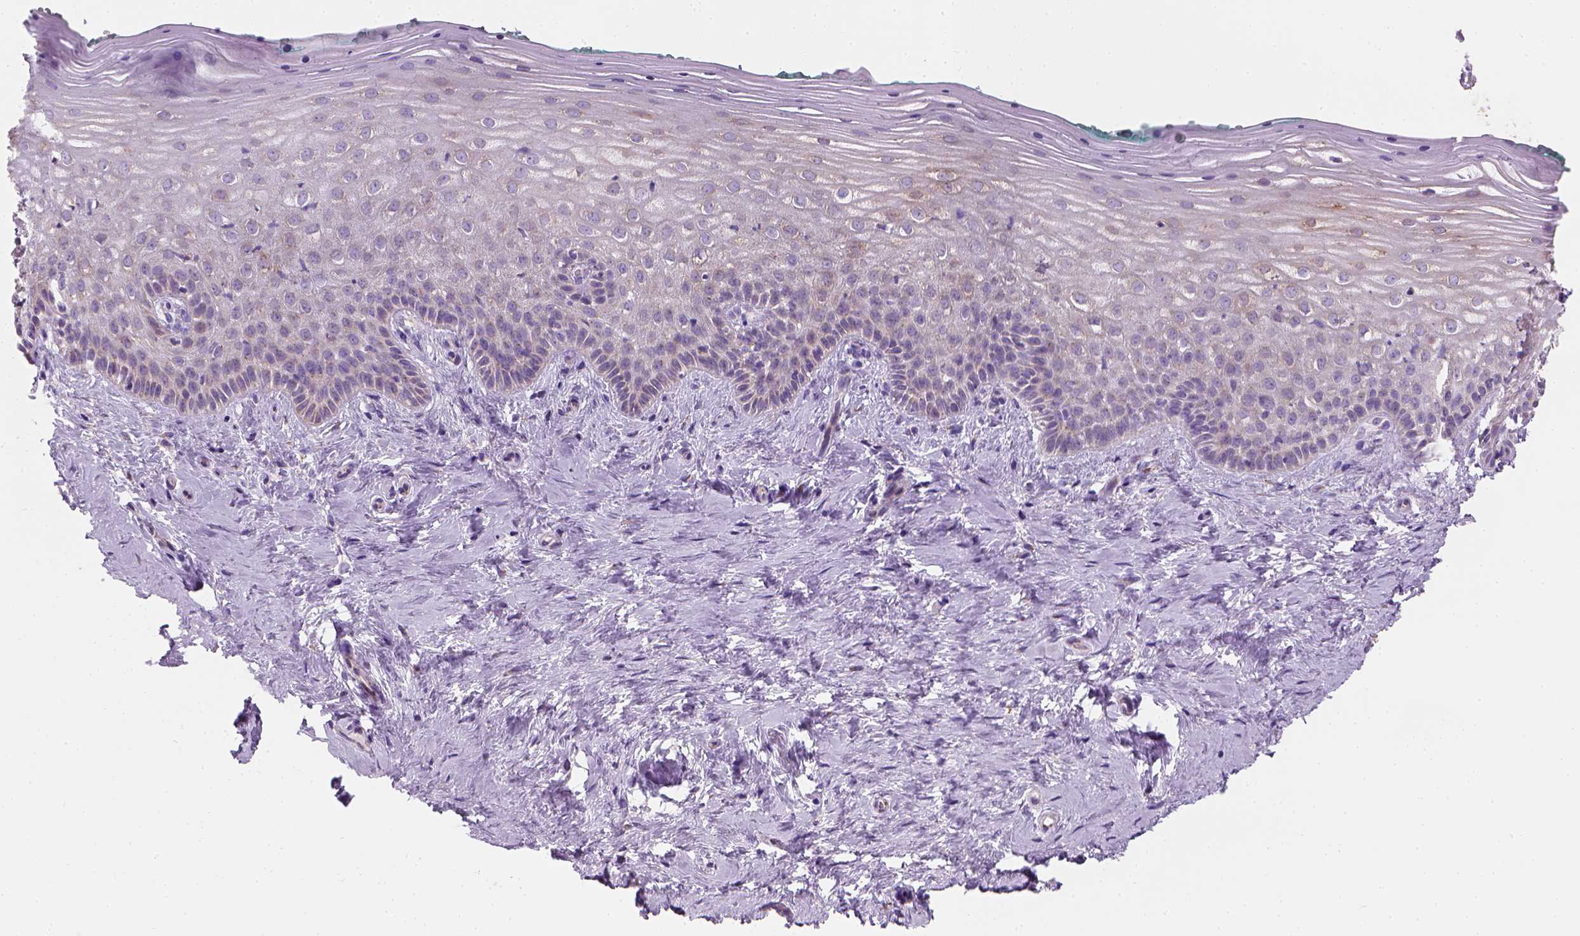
{"staining": {"intensity": "weak", "quantity": "<25%", "location": "cytoplasmic/membranous"}, "tissue": "vagina", "cell_type": "Squamous epithelial cells", "image_type": "normal", "snomed": [{"axis": "morphology", "description": "Normal tissue, NOS"}, {"axis": "topography", "description": "Vagina"}], "caption": "Squamous epithelial cells are negative for protein expression in normal human vagina.", "gene": "CES2", "patient": {"sex": "female", "age": 45}}